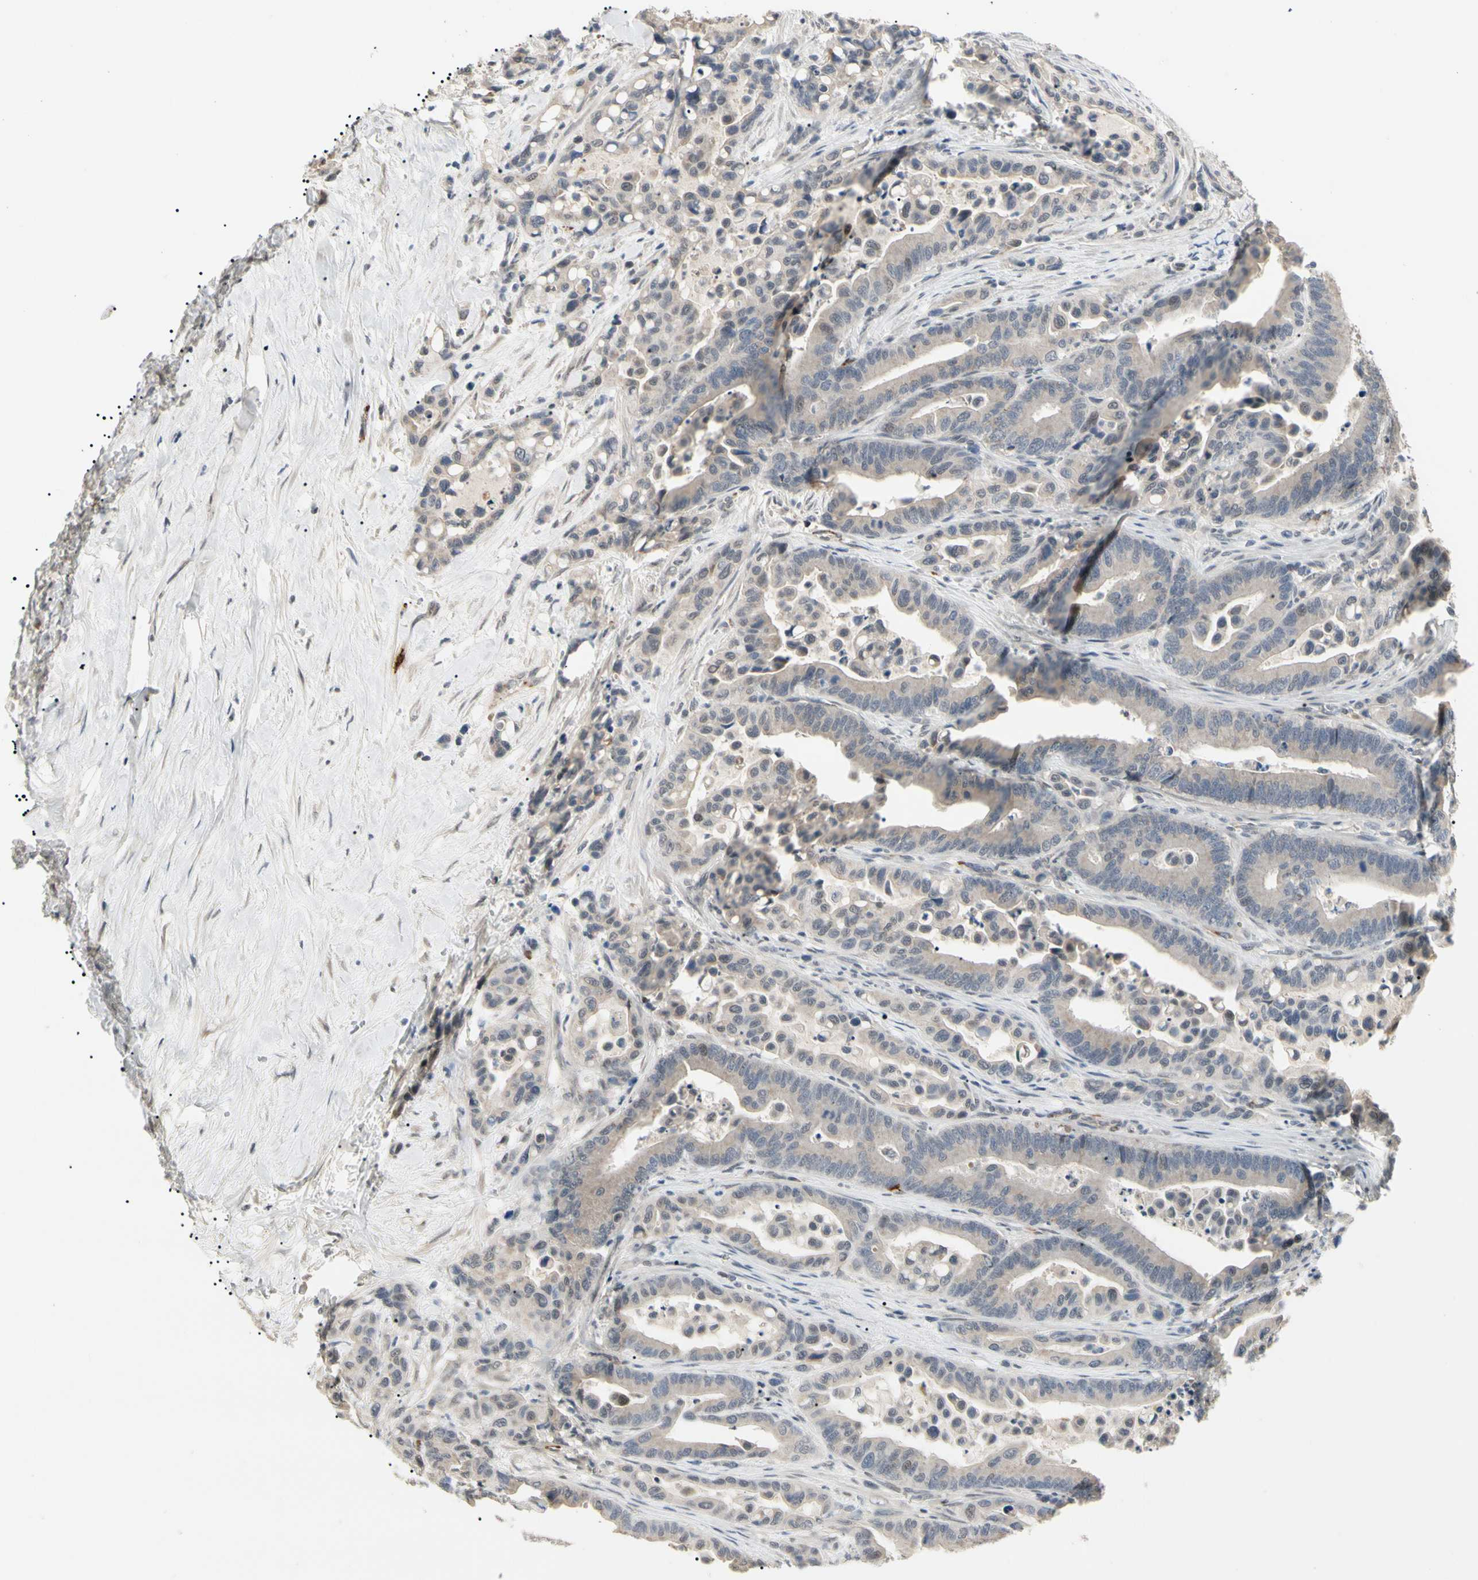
{"staining": {"intensity": "negative", "quantity": "none", "location": "none"}, "tissue": "colorectal cancer", "cell_type": "Tumor cells", "image_type": "cancer", "snomed": [{"axis": "morphology", "description": "Normal tissue, NOS"}, {"axis": "morphology", "description": "Adenocarcinoma, NOS"}, {"axis": "topography", "description": "Colon"}], "caption": "Tumor cells are negative for brown protein staining in colorectal cancer (adenocarcinoma).", "gene": "GREM1", "patient": {"sex": "male", "age": 82}}